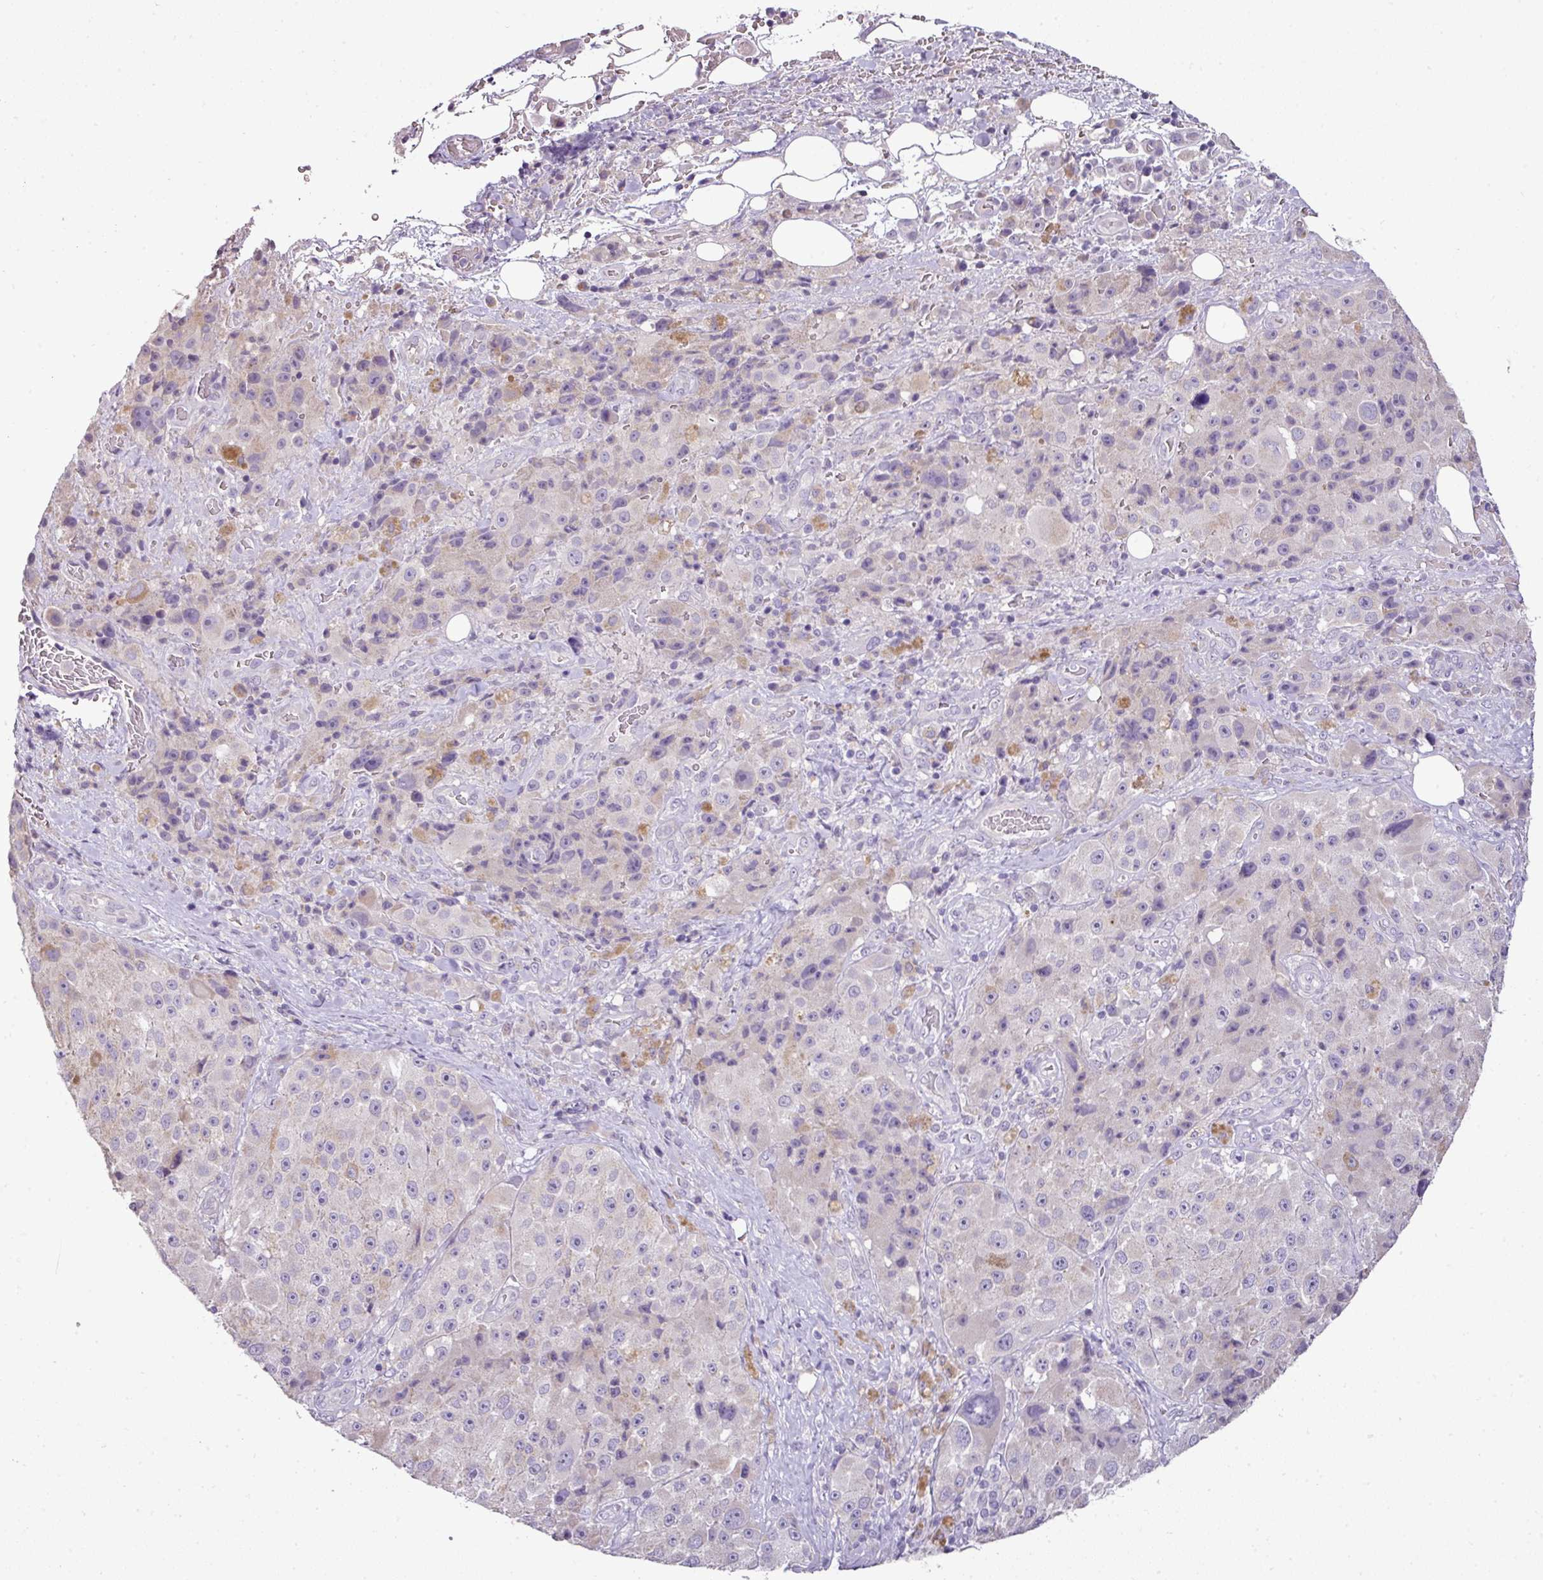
{"staining": {"intensity": "negative", "quantity": "none", "location": "none"}, "tissue": "melanoma", "cell_type": "Tumor cells", "image_type": "cancer", "snomed": [{"axis": "morphology", "description": "Malignant melanoma, Metastatic site"}, {"axis": "topography", "description": "Lymph node"}], "caption": "Image shows no significant protein staining in tumor cells of melanoma.", "gene": "BRINP2", "patient": {"sex": "male", "age": 62}}